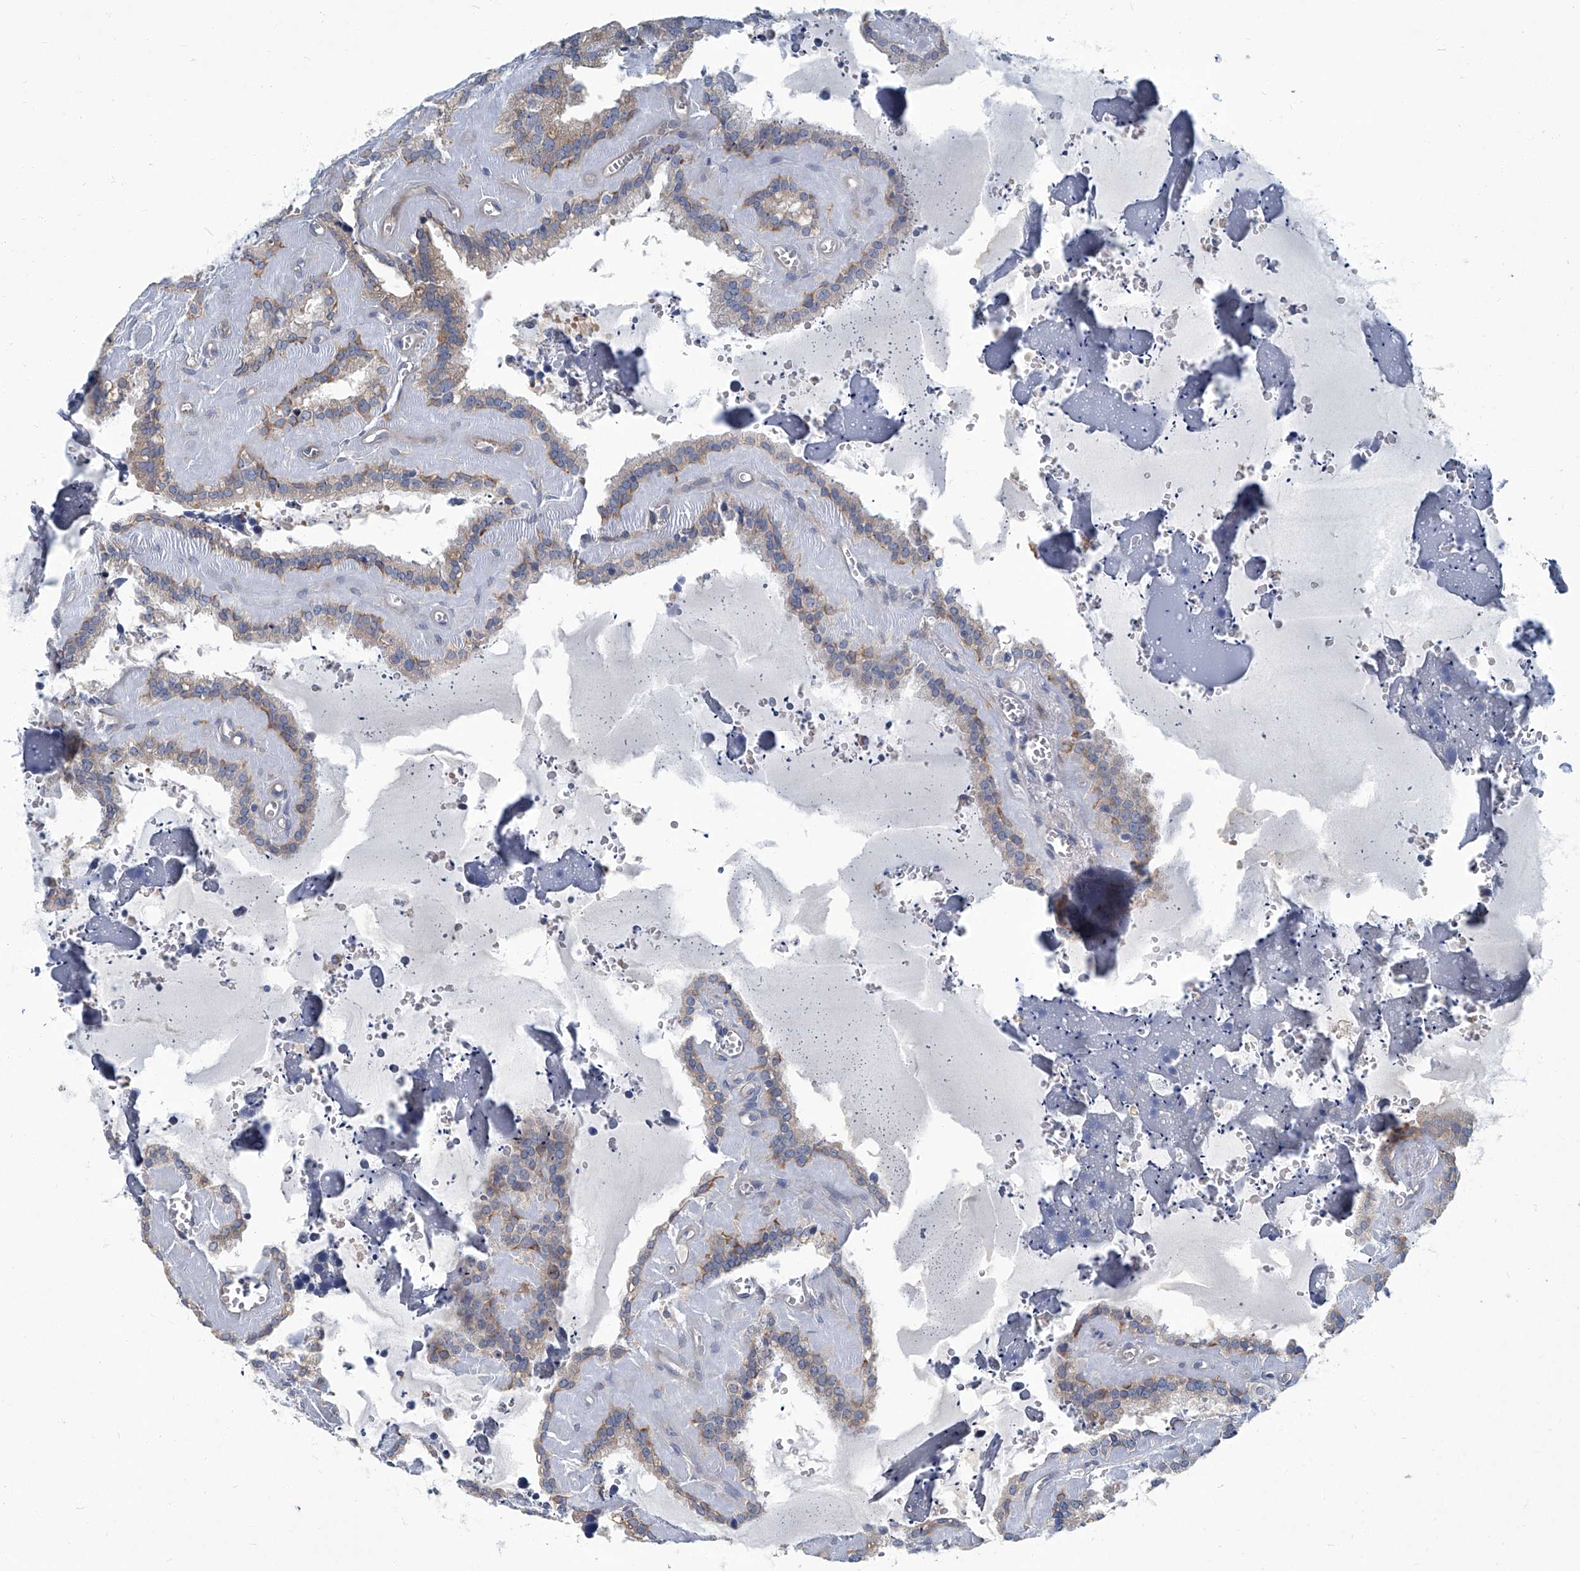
{"staining": {"intensity": "moderate", "quantity": "<25%", "location": "cytoplasmic/membranous"}, "tissue": "seminal vesicle", "cell_type": "Glandular cells", "image_type": "normal", "snomed": [{"axis": "morphology", "description": "Normal tissue, NOS"}, {"axis": "topography", "description": "Prostate"}, {"axis": "topography", "description": "Seminal veicle"}], "caption": "Unremarkable seminal vesicle shows moderate cytoplasmic/membranous staining in approximately <25% of glandular cells.", "gene": "SLC26A11", "patient": {"sex": "male", "age": 59}}